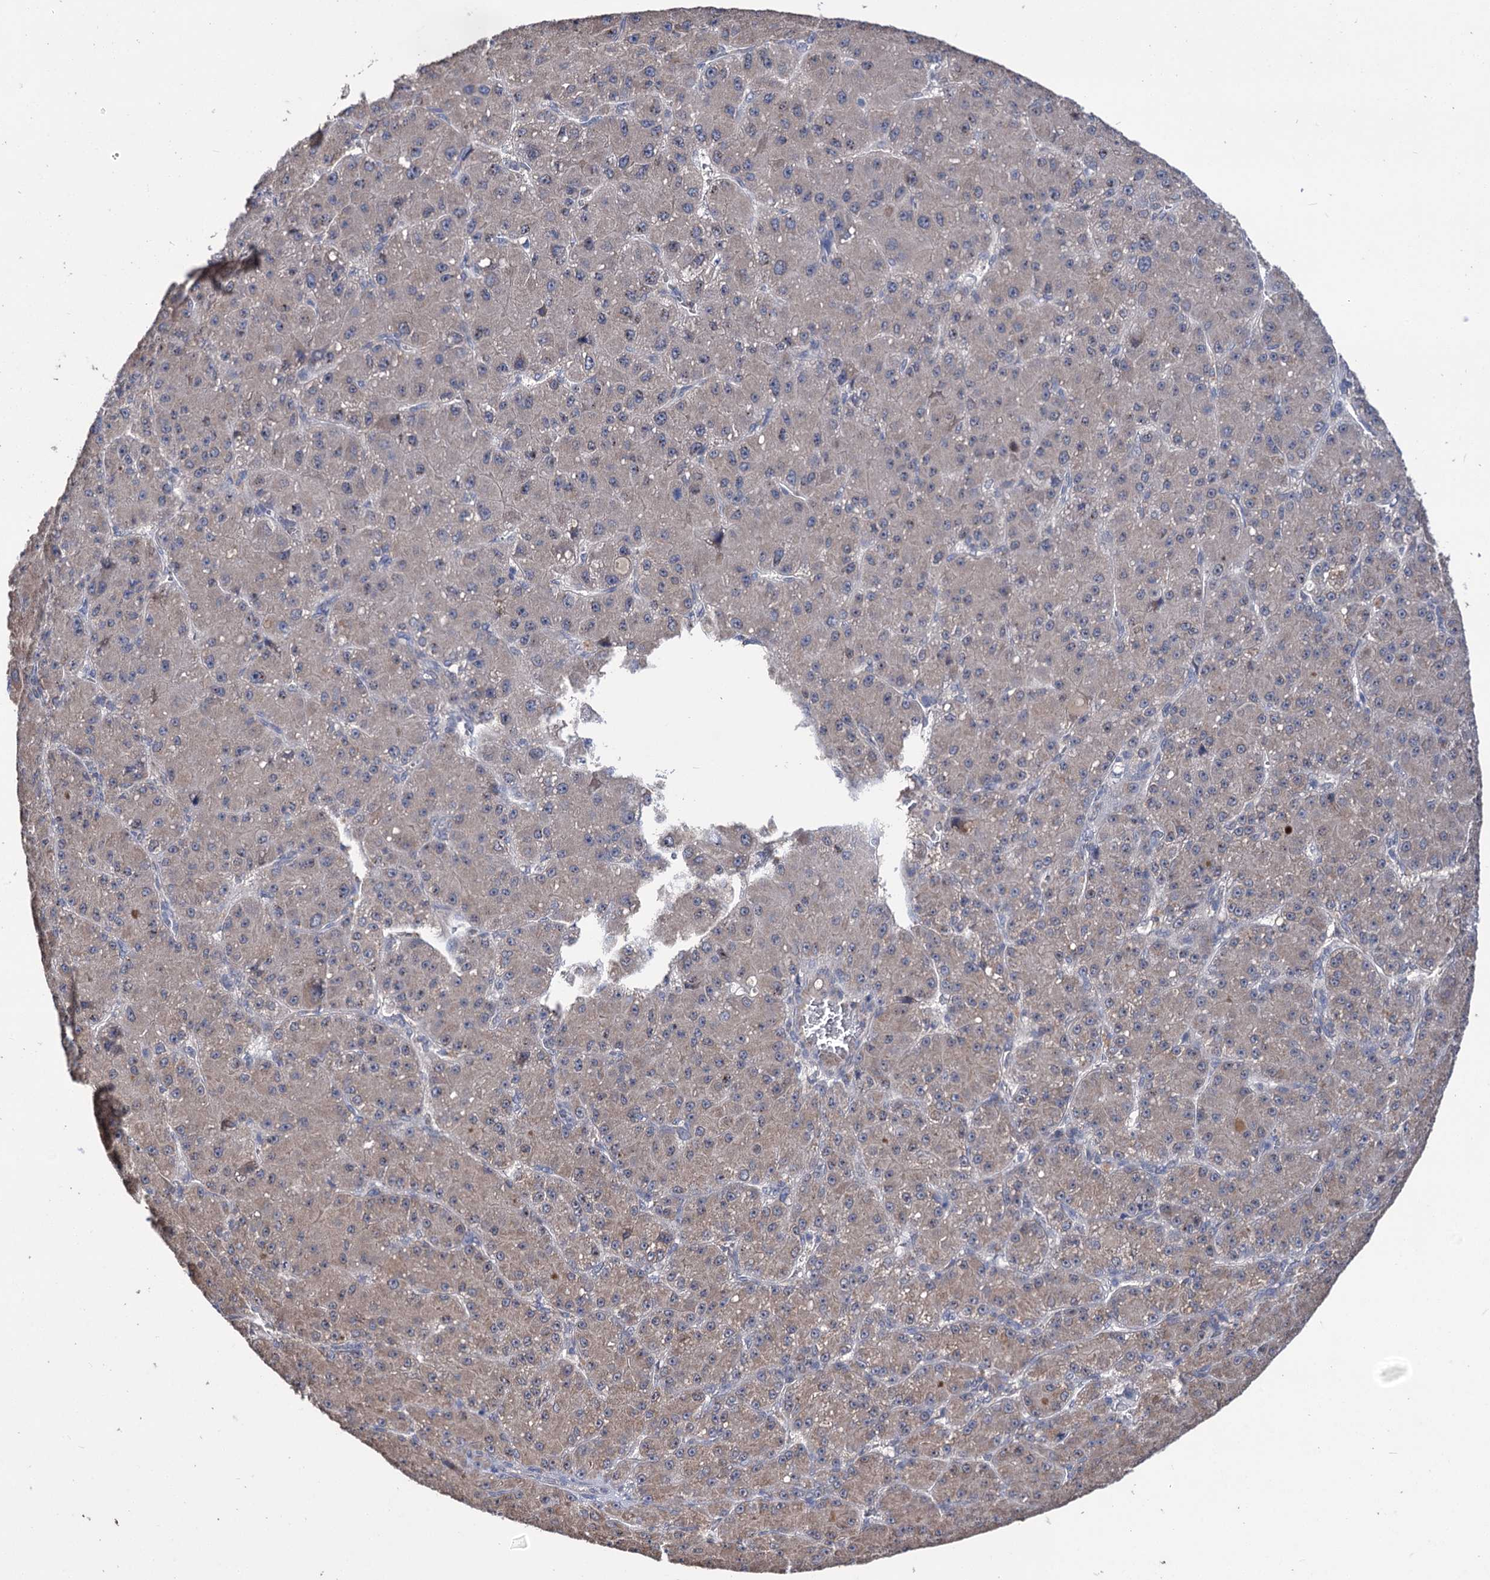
{"staining": {"intensity": "weak", "quantity": ">75%", "location": "cytoplasmic/membranous"}, "tissue": "liver cancer", "cell_type": "Tumor cells", "image_type": "cancer", "snomed": [{"axis": "morphology", "description": "Carcinoma, Hepatocellular, NOS"}, {"axis": "topography", "description": "Liver"}], "caption": "Immunohistochemical staining of liver cancer demonstrates low levels of weak cytoplasmic/membranous staining in approximately >75% of tumor cells.", "gene": "CLPB", "patient": {"sex": "male", "age": 67}}